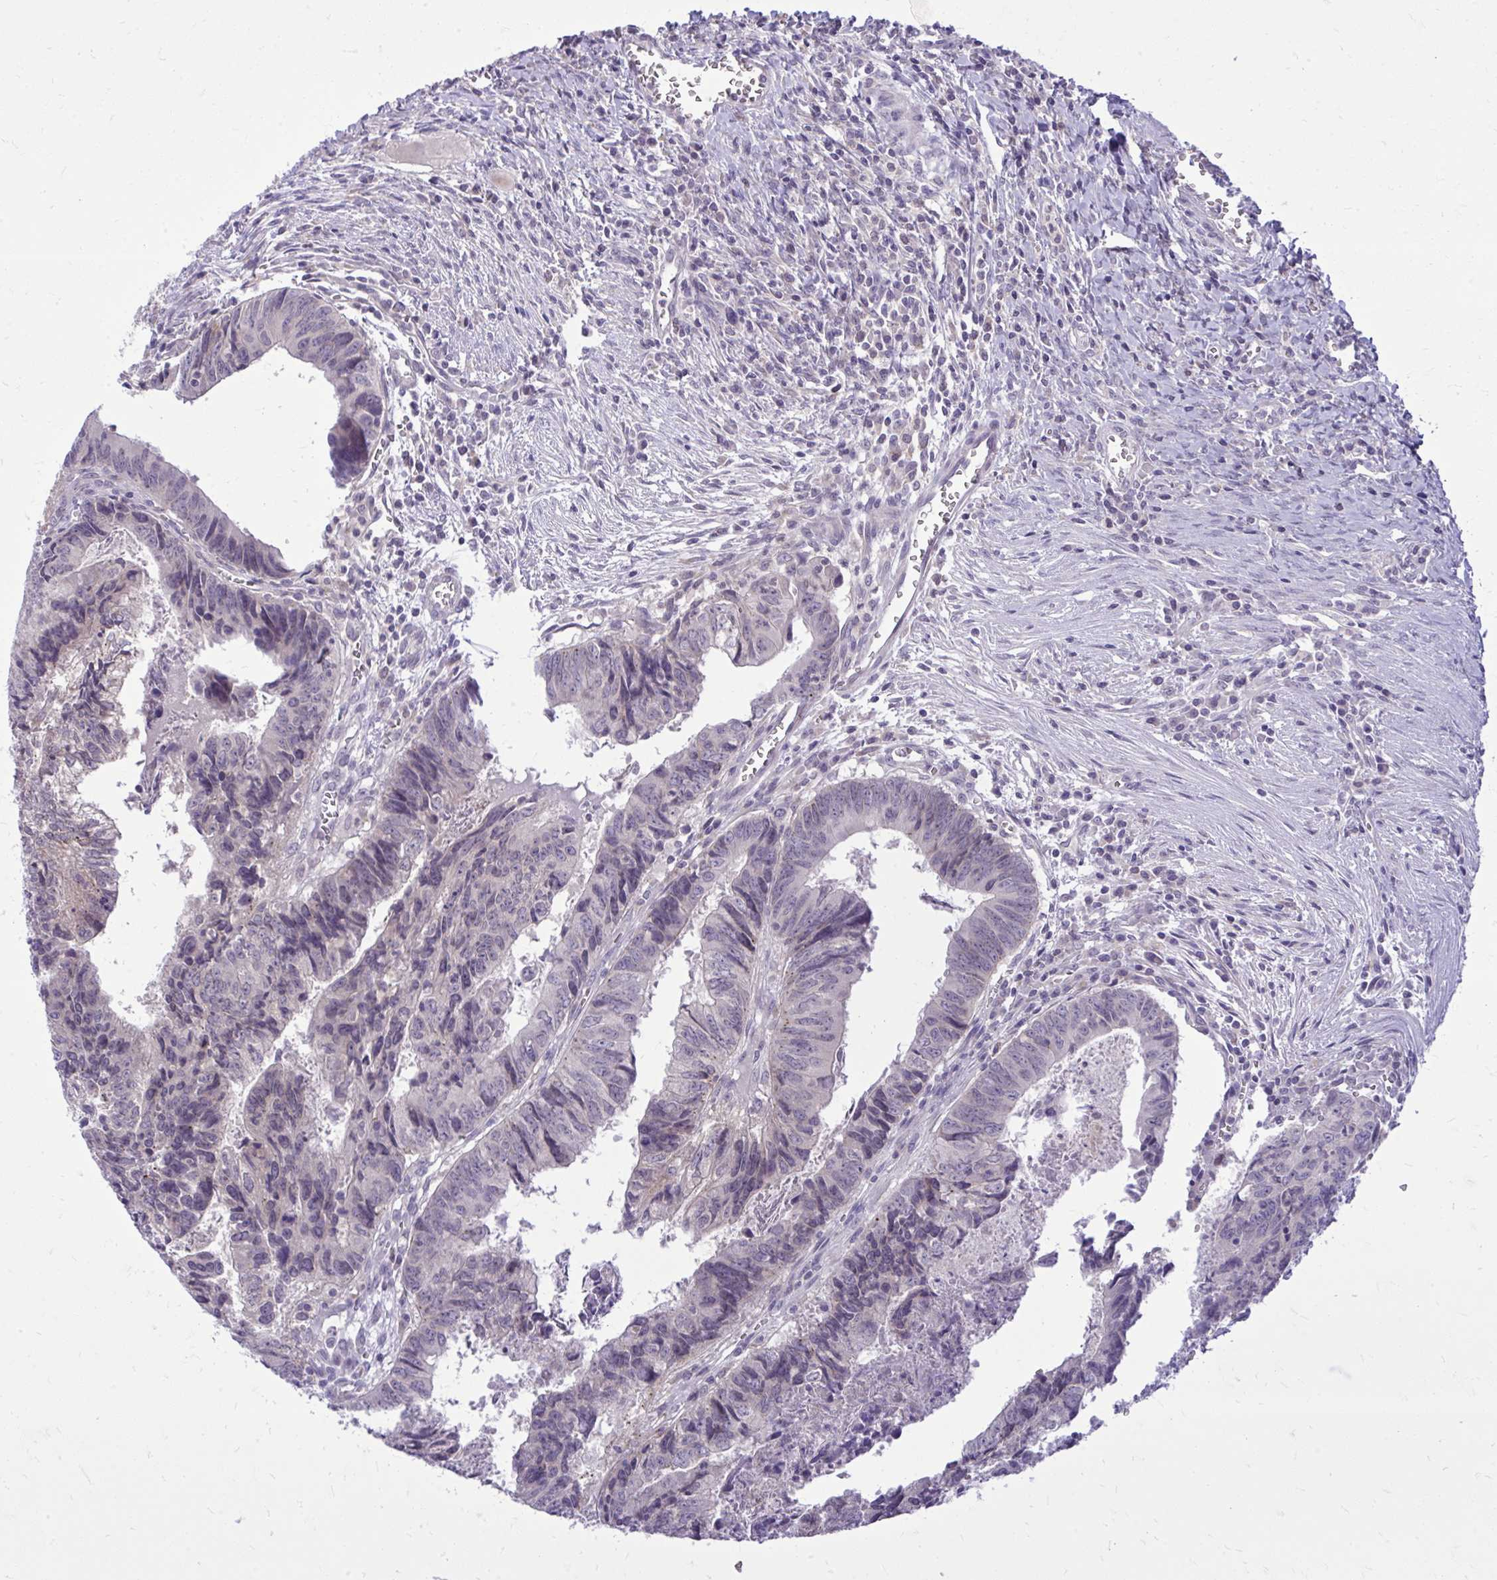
{"staining": {"intensity": "negative", "quantity": "none", "location": "none"}, "tissue": "colorectal cancer", "cell_type": "Tumor cells", "image_type": "cancer", "snomed": [{"axis": "morphology", "description": "Adenocarcinoma, NOS"}, {"axis": "topography", "description": "Colon"}], "caption": "An IHC histopathology image of colorectal cancer (adenocarcinoma) is shown. There is no staining in tumor cells of colorectal cancer (adenocarcinoma).", "gene": "DPY19L1", "patient": {"sex": "male", "age": 86}}